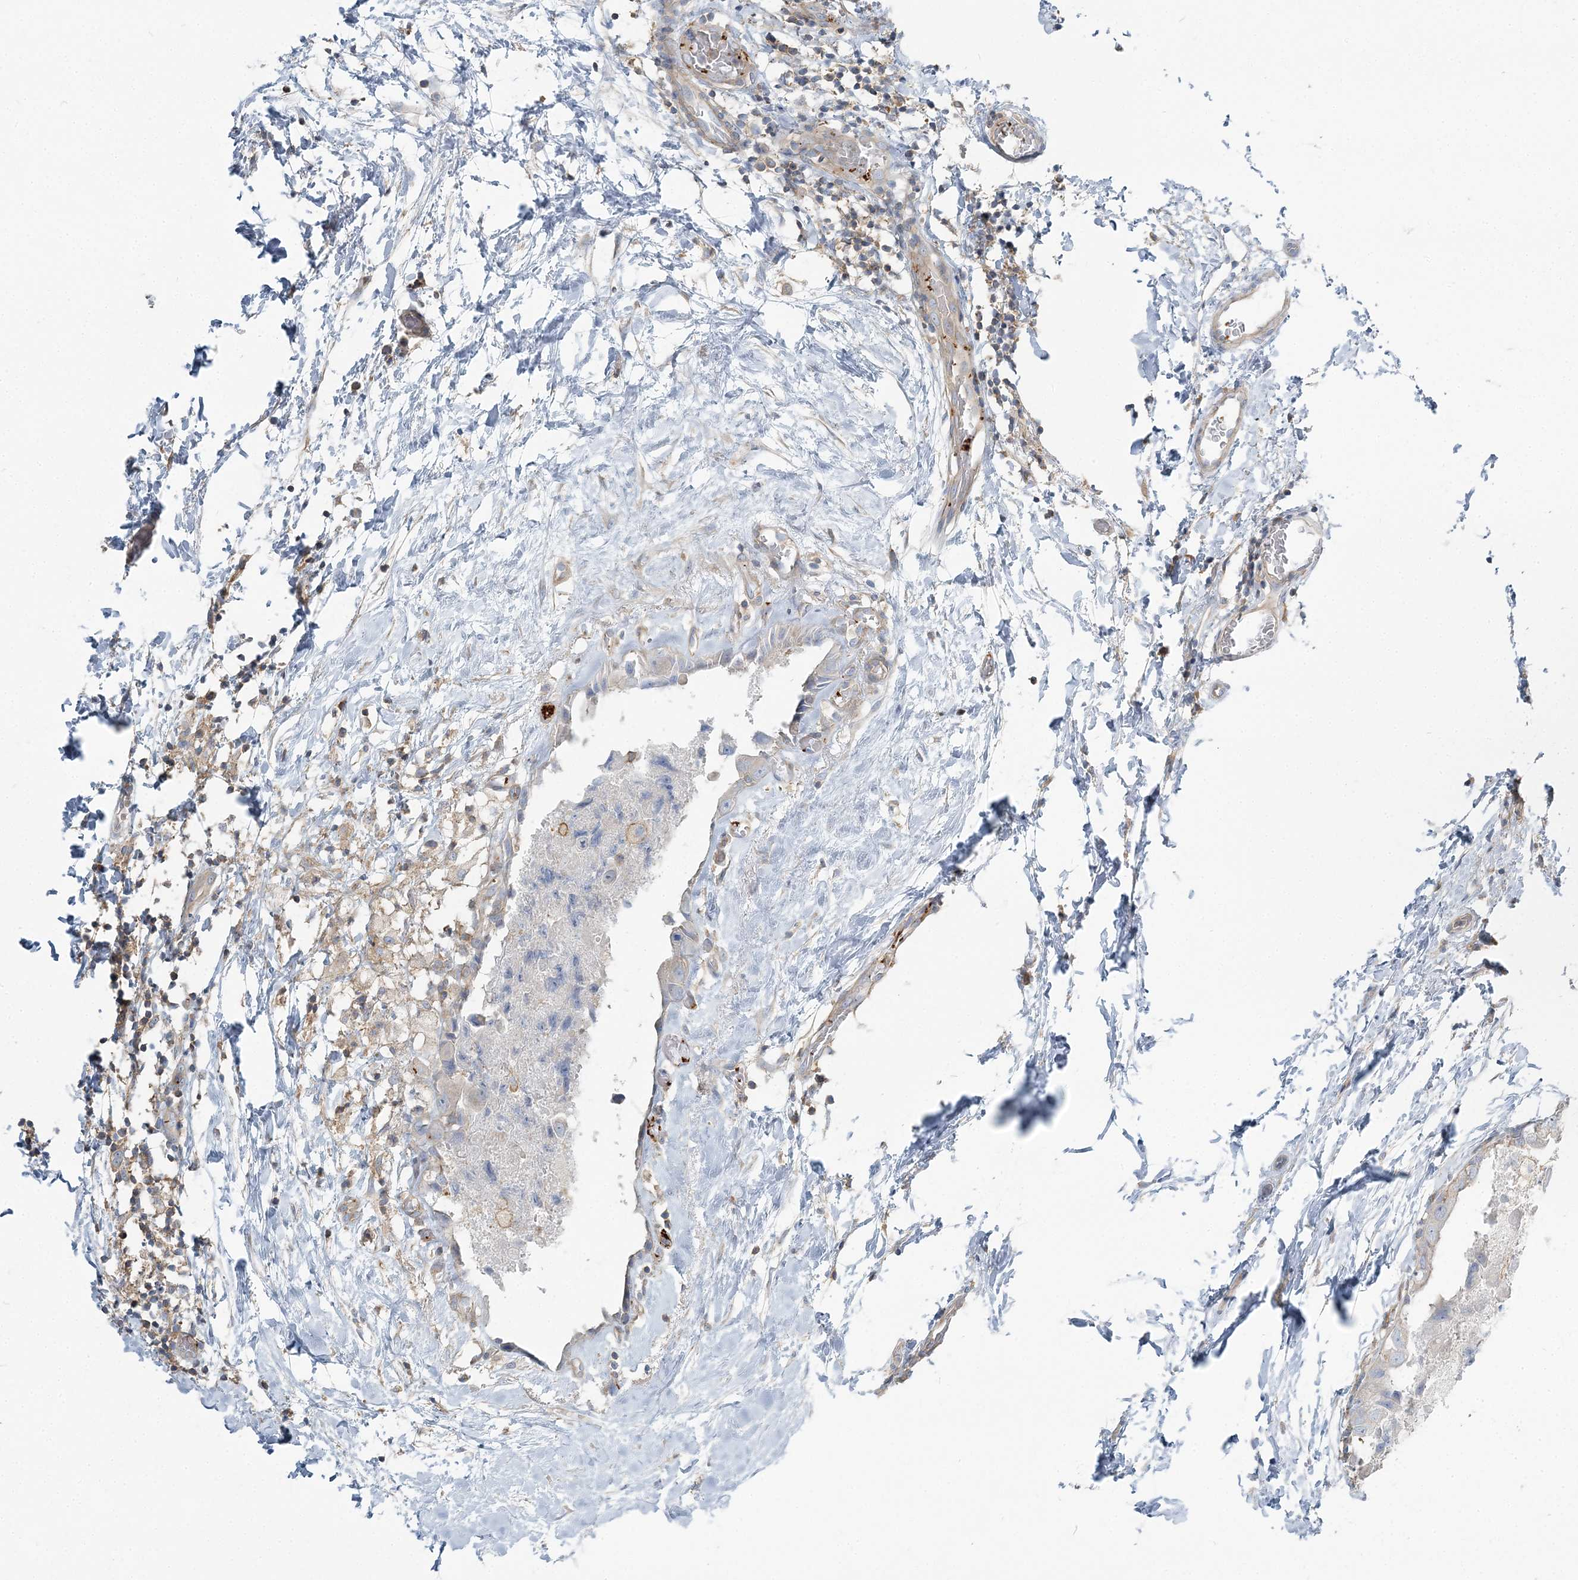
{"staining": {"intensity": "negative", "quantity": "none", "location": "none"}, "tissue": "breast cancer", "cell_type": "Tumor cells", "image_type": "cancer", "snomed": [{"axis": "morphology", "description": "Duct carcinoma"}, {"axis": "topography", "description": "Breast"}], "caption": "This is an immunohistochemistry micrograph of human breast cancer (invasive ductal carcinoma). There is no staining in tumor cells.", "gene": "CUEDC2", "patient": {"sex": "female", "age": 62}}